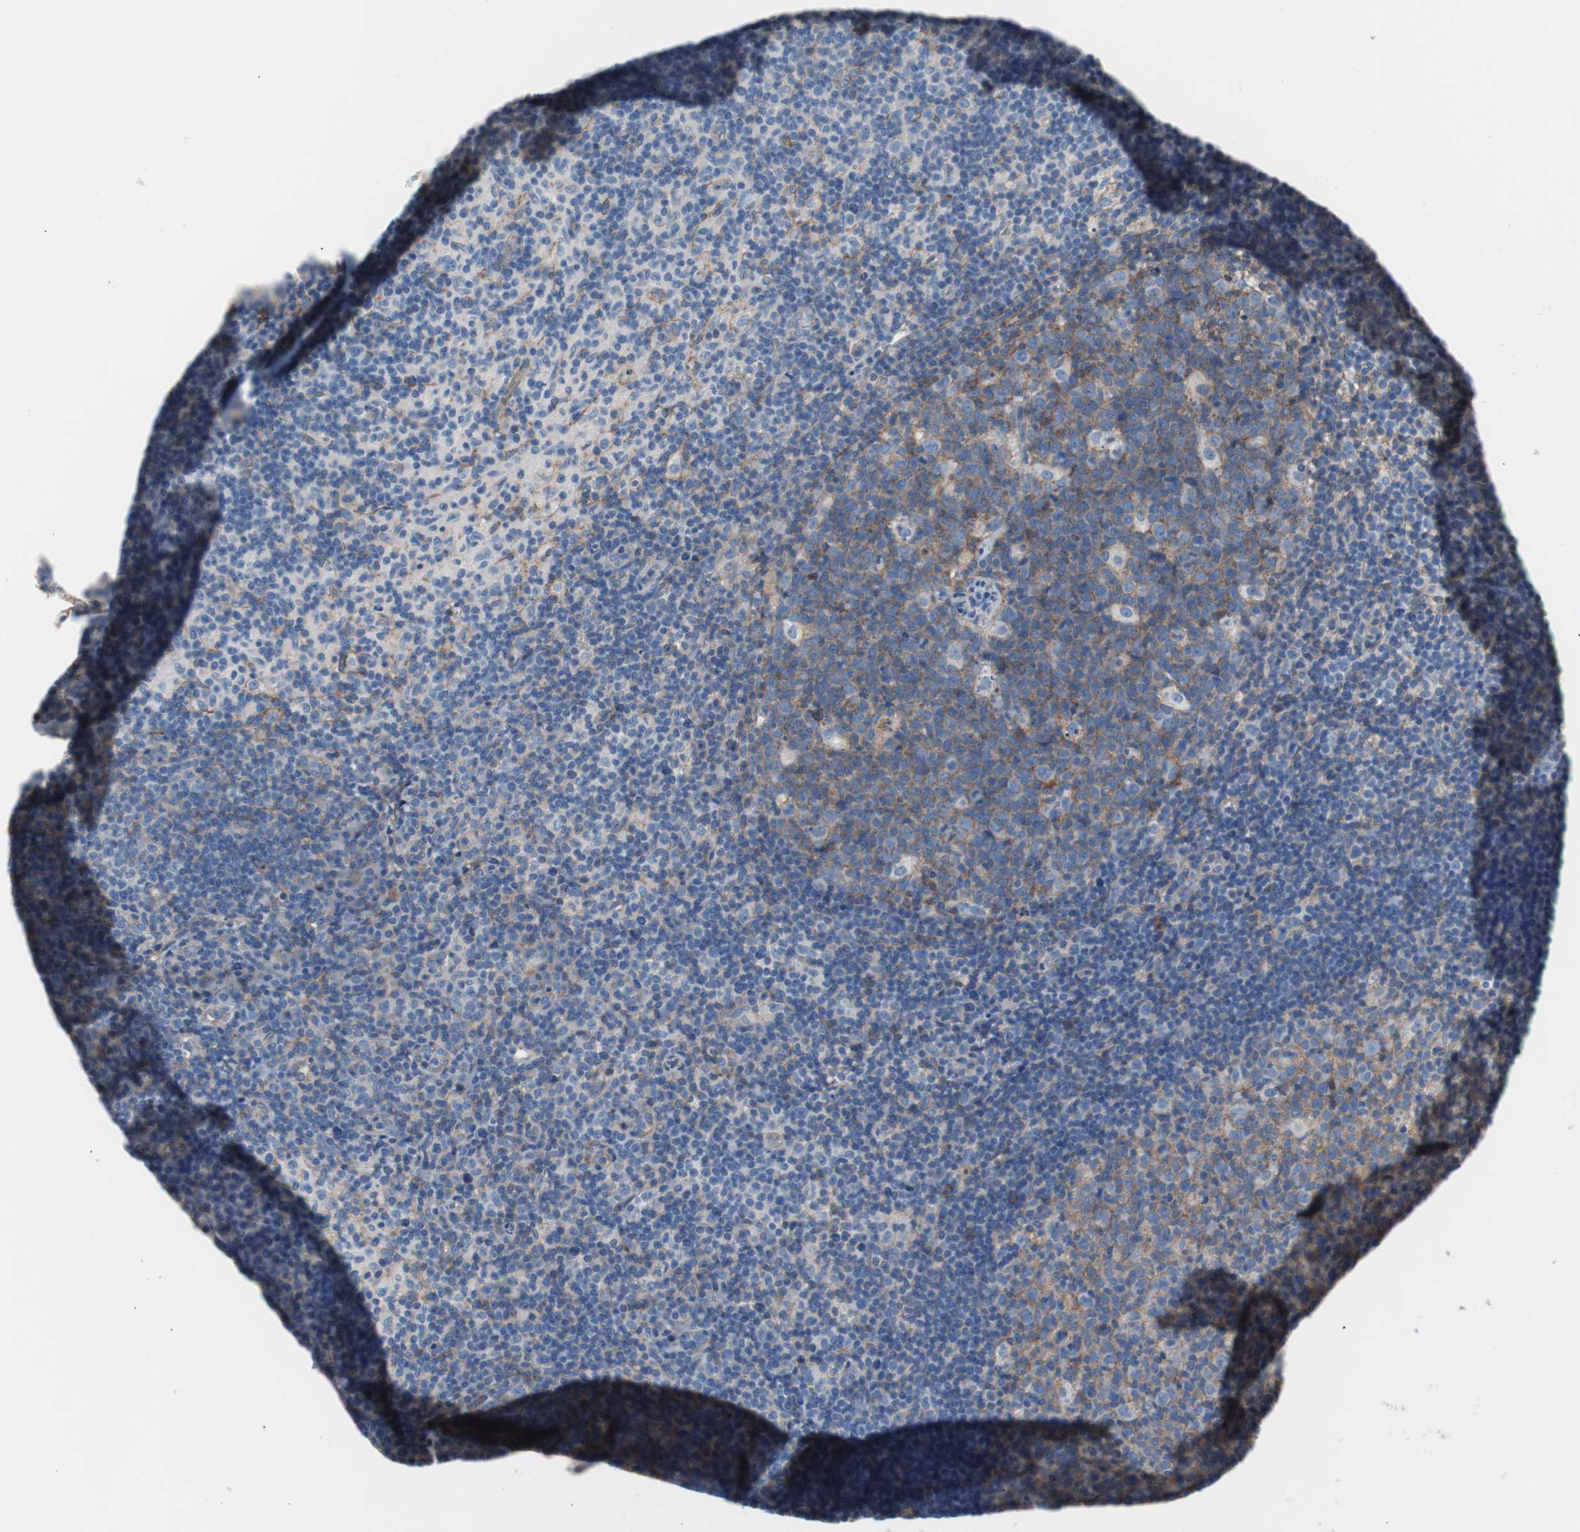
{"staining": {"intensity": "moderate", "quantity": ">75%", "location": "cytoplasmic/membranous"}, "tissue": "lymph node", "cell_type": "Germinal center cells", "image_type": "normal", "snomed": [{"axis": "morphology", "description": "Normal tissue, NOS"}, {"axis": "morphology", "description": "Inflammation, NOS"}, {"axis": "topography", "description": "Lymph node"}], "caption": "Unremarkable lymph node was stained to show a protein in brown. There is medium levels of moderate cytoplasmic/membranous positivity in approximately >75% of germinal center cells.", "gene": "CD81", "patient": {"sex": "male", "age": 55}}